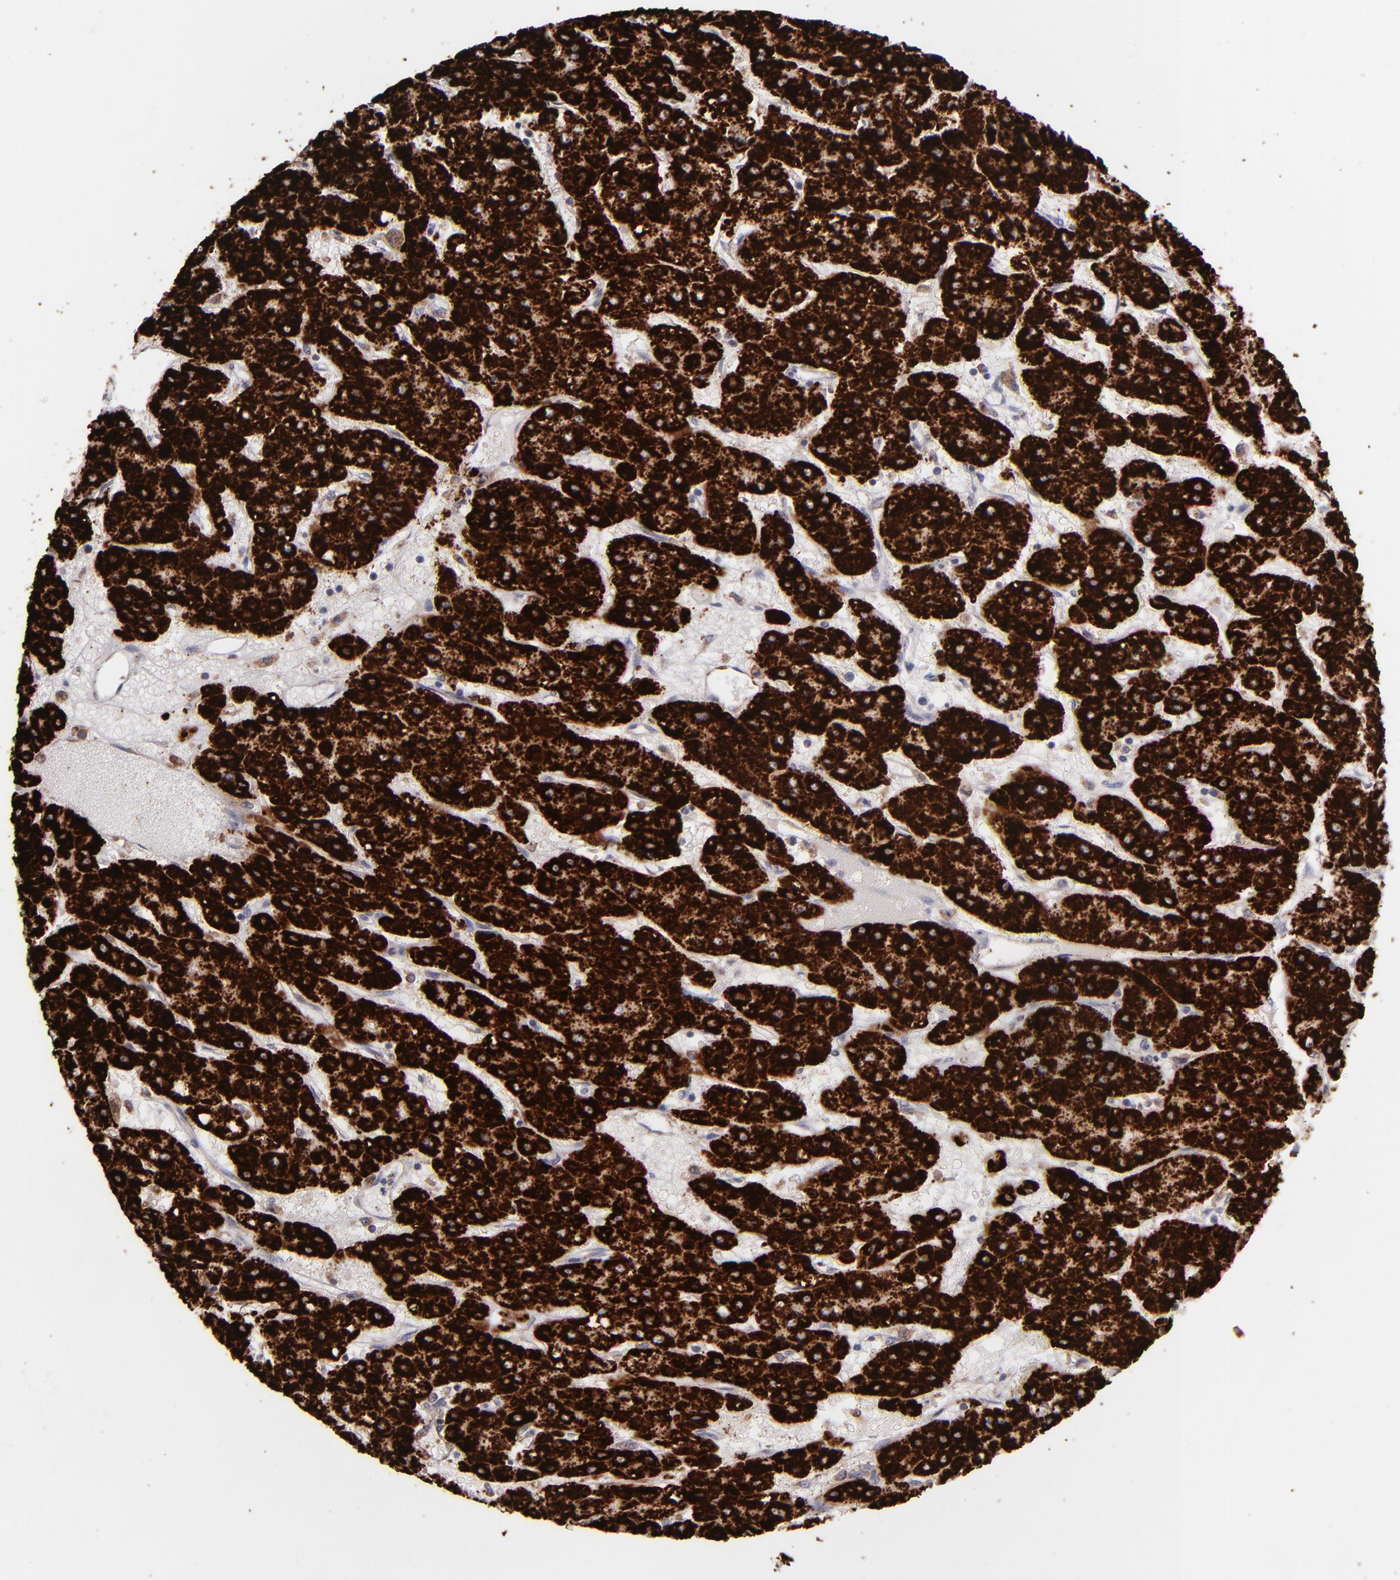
{"staining": {"intensity": "strong", "quantity": ">75%", "location": "cytoplasmic/membranous"}, "tissue": "liver cancer", "cell_type": "Tumor cells", "image_type": "cancer", "snomed": [{"axis": "morphology", "description": "Carcinoma, Hepatocellular, NOS"}, {"axis": "topography", "description": "Liver"}], "caption": "The image displays staining of hepatocellular carcinoma (liver), revealing strong cytoplasmic/membranous protein positivity (brown color) within tumor cells.", "gene": "MAOB", "patient": {"sex": "female", "age": 52}}